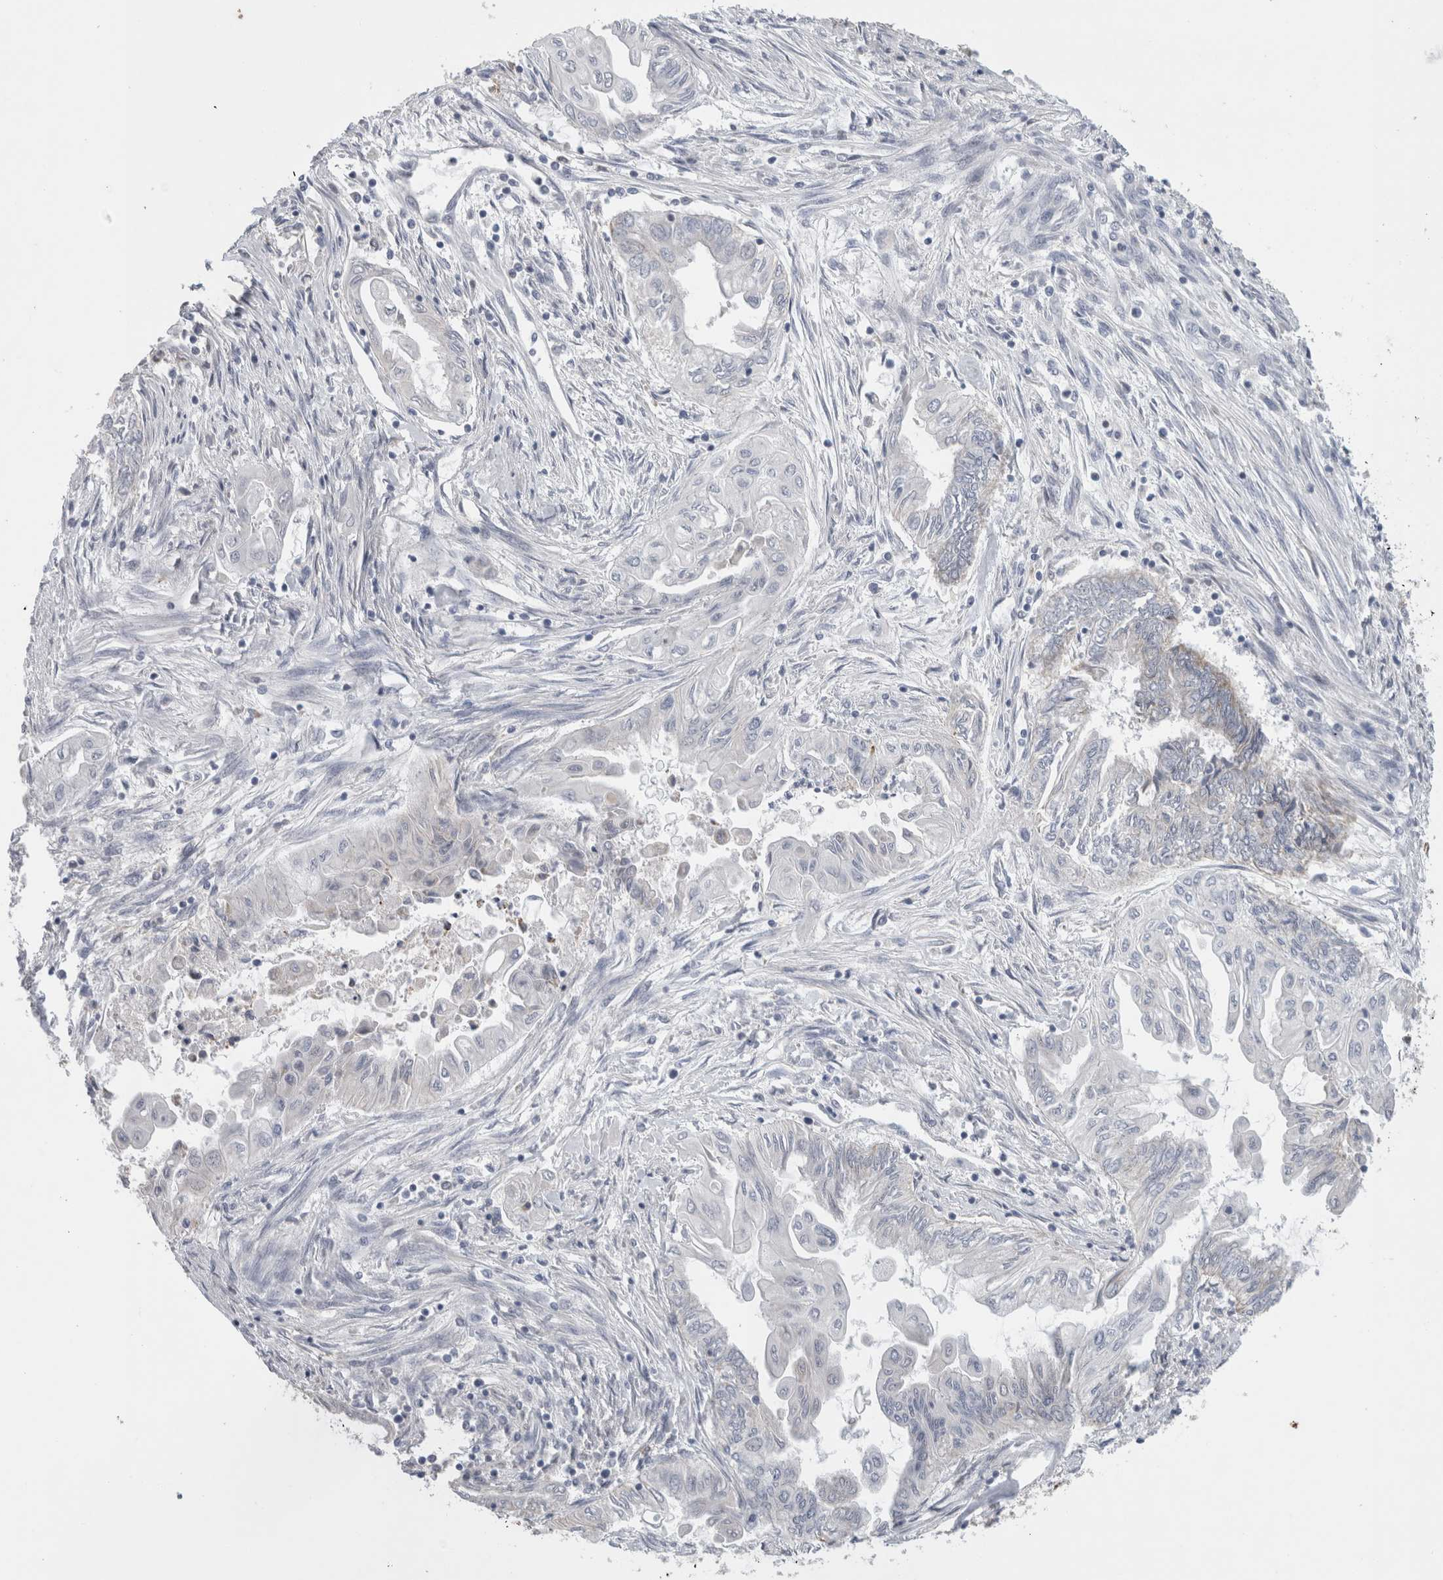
{"staining": {"intensity": "moderate", "quantity": "<25%", "location": "cytoplasmic/membranous"}, "tissue": "endometrial cancer", "cell_type": "Tumor cells", "image_type": "cancer", "snomed": [{"axis": "morphology", "description": "Adenocarcinoma, NOS"}, {"axis": "topography", "description": "Uterus"}, {"axis": "topography", "description": "Endometrium"}], "caption": "Protein staining of endometrial cancer (adenocarcinoma) tissue reveals moderate cytoplasmic/membranous positivity in about <25% of tumor cells. The staining was performed using DAB to visualize the protein expression in brown, while the nuclei were stained in blue with hematoxylin (Magnification: 20x).", "gene": "AGMAT", "patient": {"sex": "female", "age": 70}}